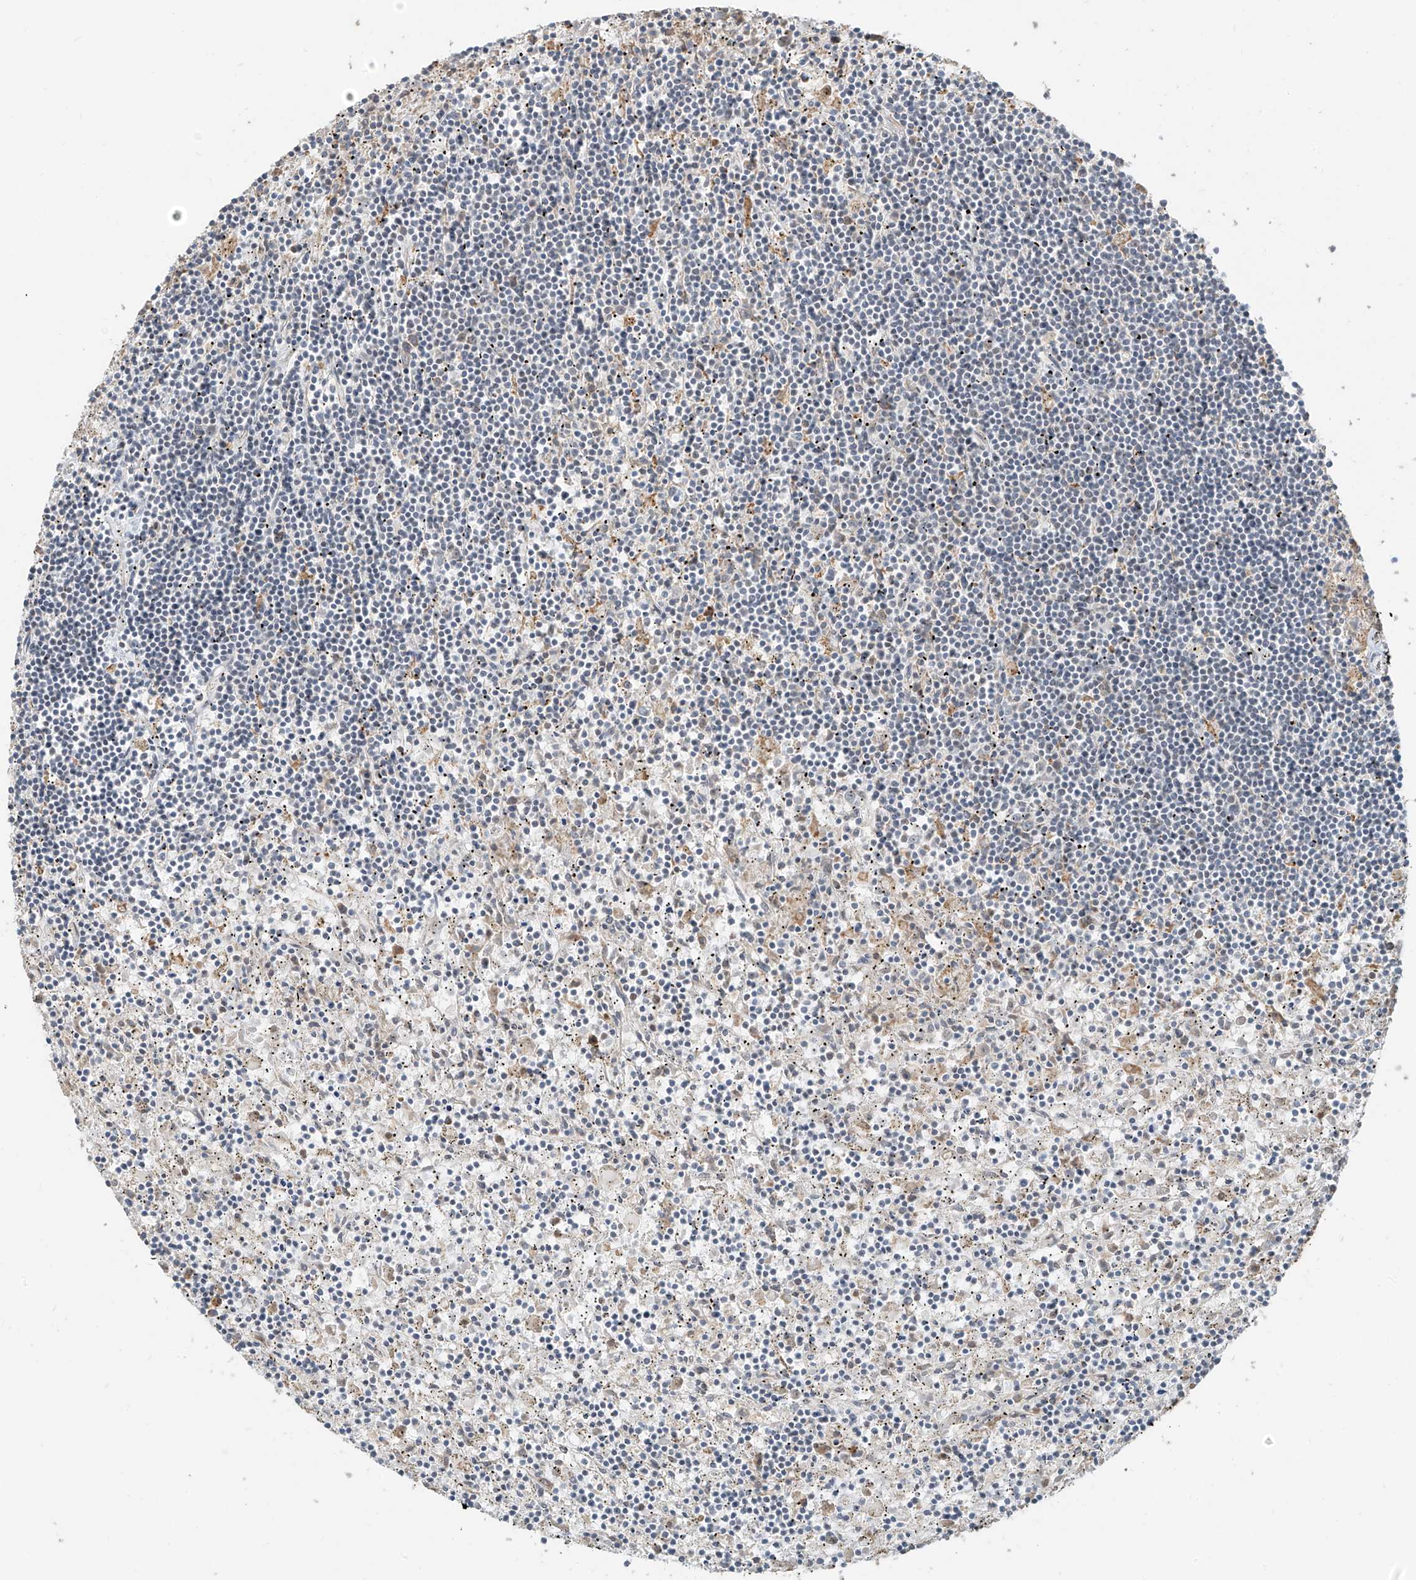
{"staining": {"intensity": "negative", "quantity": "none", "location": "none"}, "tissue": "lymphoma", "cell_type": "Tumor cells", "image_type": "cancer", "snomed": [{"axis": "morphology", "description": "Malignant lymphoma, non-Hodgkin's type, Low grade"}, {"axis": "topography", "description": "Spleen"}], "caption": "A histopathology image of human lymphoma is negative for staining in tumor cells.", "gene": "ZMYM2", "patient": {"sex": "male", "age": 76}}